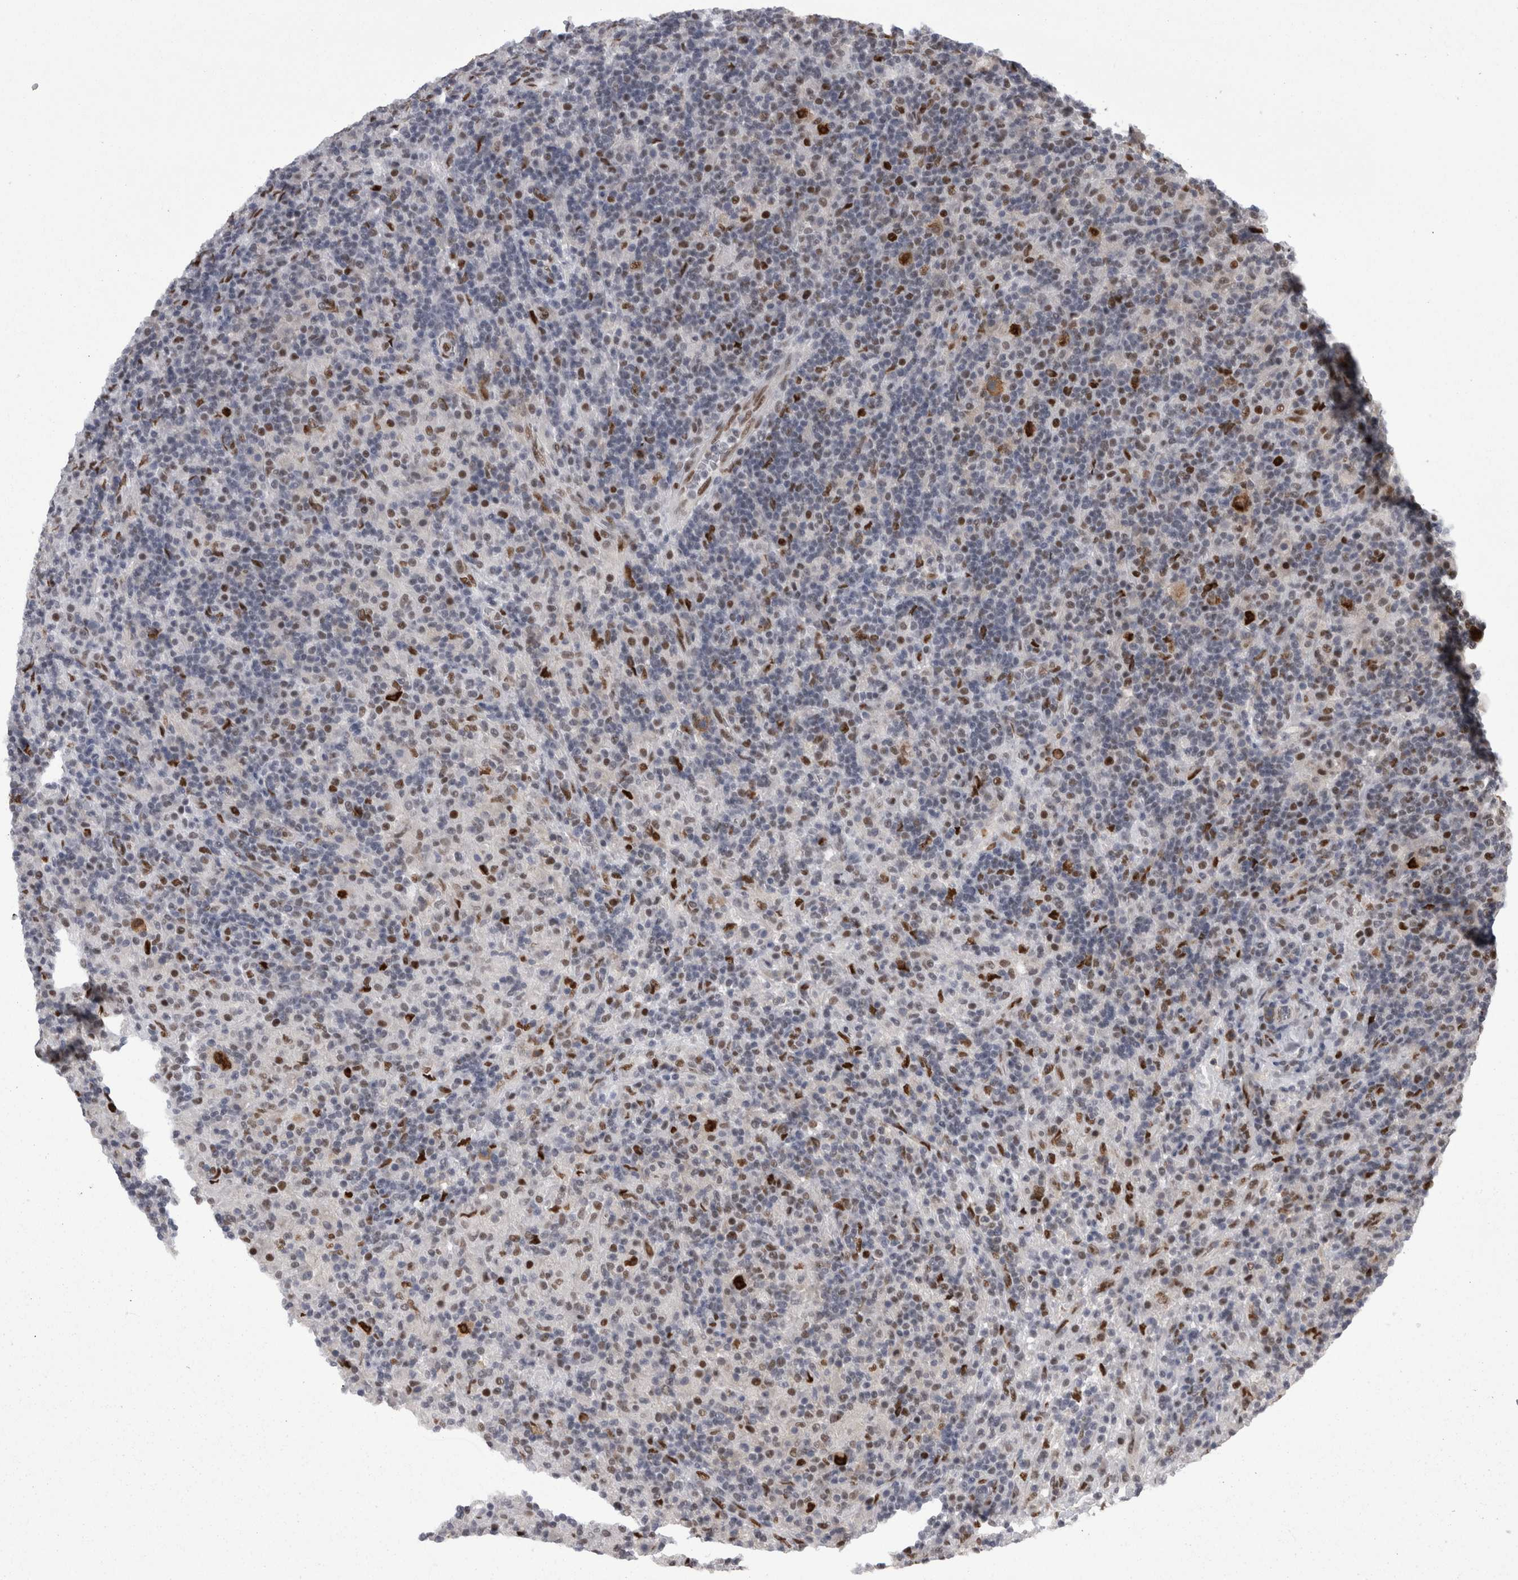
{"staining": {"intensity": "strong", "quantity": ">75%", "location": "nuclear"}, "tissue": "lymphoma", "cell_type": "Tumor cells", "image_type": "cancer", "snomed": [{"axis": "morphology", "description": "Hodgkin's disease, NOS"}, {"axis": "topography", "description": "Lymph node"}], "caption": "Strong nuclear expression is present in approximately >75% of tumor cells in Hodgkin's disease. (DAB (3,3'-diaminobenzidine) = brown stain, brightfield microscopy at high magnification).", "gene": "C1orf54", "patient": {"sex": "male", "age": 70}}